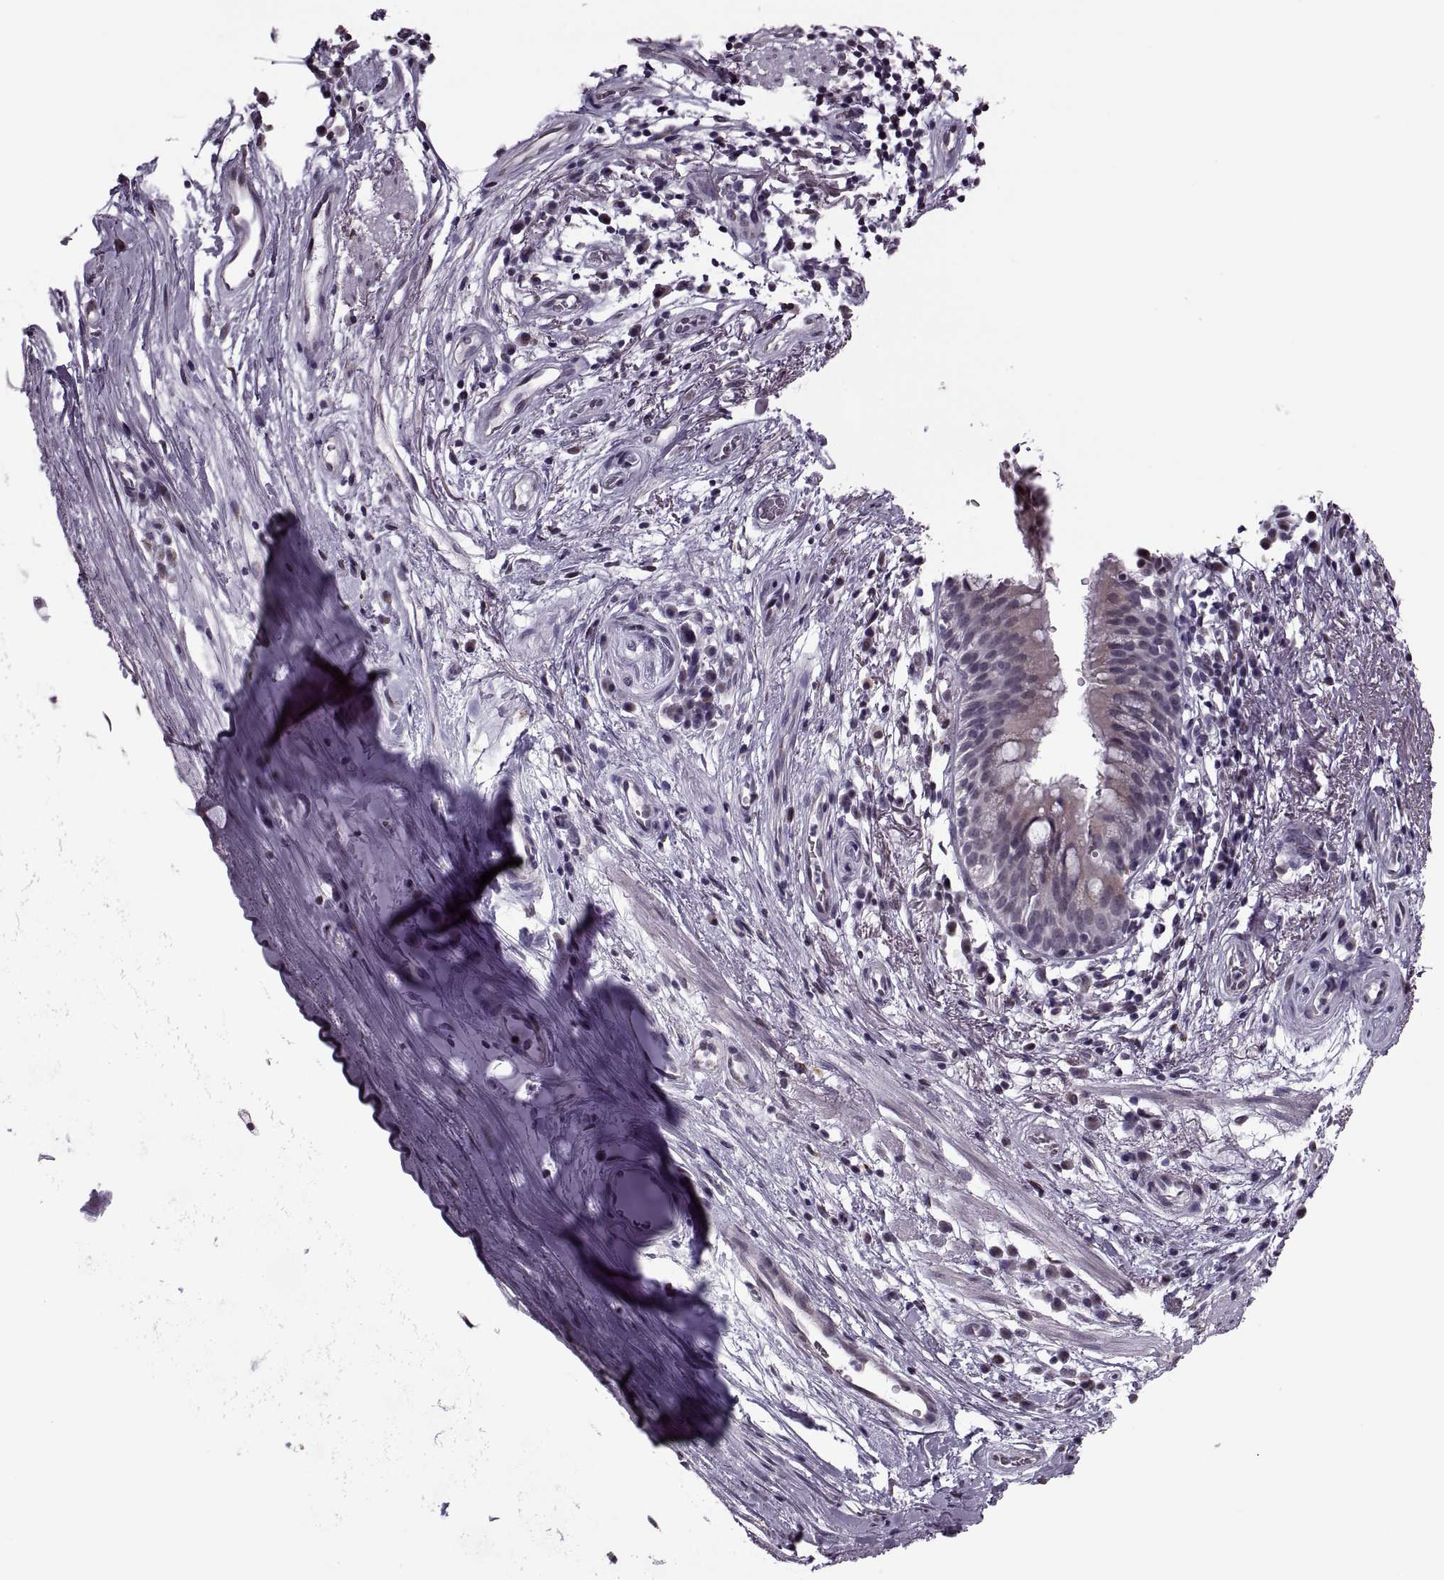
{"staining": {"intensity": "negative", "quantity": "none", "location": "none"}, "tissue": "bronchus", "cell_type": "Respiratory epithelial cells", "image_type": "normal", "snomed": [{"axis": "morphology", "description": "Normal tissue, NOS"}, {"axis": "topography", "description": "Cartilage tissue"}, {"axis": "topography", "description": "Bronchus"}], "caption": "Immunohistochemistry micrograph of benign bronchus: bronchus stained with DAB shows no significant protein staining in respiratory epithelial cells. The staining is performed using DAB (3,3'-diaminobenzidine) brown chromogen with nuclei counter-stained in using hematoxylin.", "gene": "PRSS37", "patient": {"sex": "male", "age": 58}}